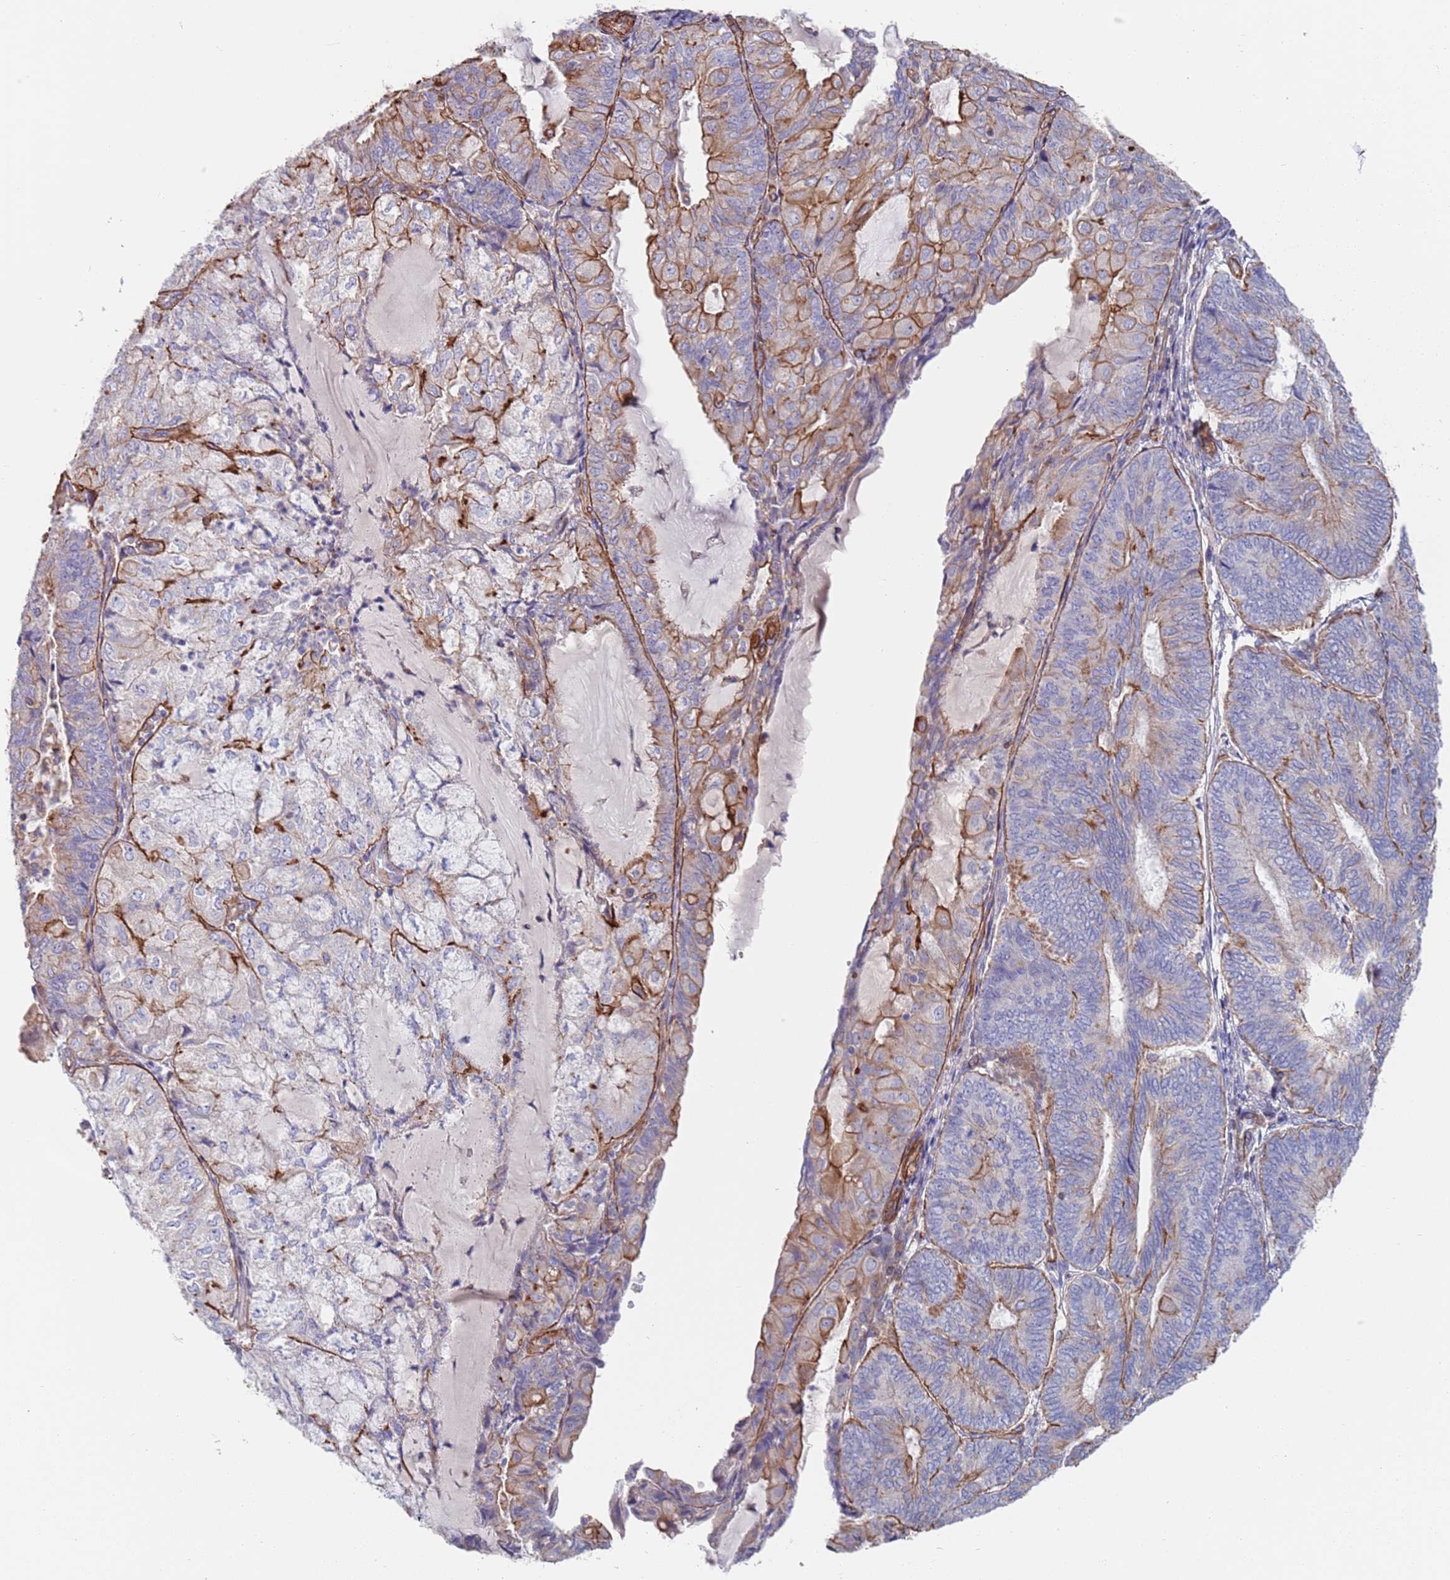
{"staining": {"intensity": "moderate", "quantity": "25%-75%", "location": "cytoplasmic/membranous"}, "tissue": "endometrial cancer", "cell_type": "Tumor cells", "image_type": "cancer", "snomed": [{"axis": "morphology", "description": "Adenocarcinoma, NOS"}, {"axis": "topography", "description": "Endometrium"}], "caption": "Protein staining exhibits moderate cytoplasmic/membranous expression in about 25%-75% of tumor cells in endometrial adenocarcinoma.", "gene": "JAKMIP2", "patient": {"sex": "female", "age": 81}}